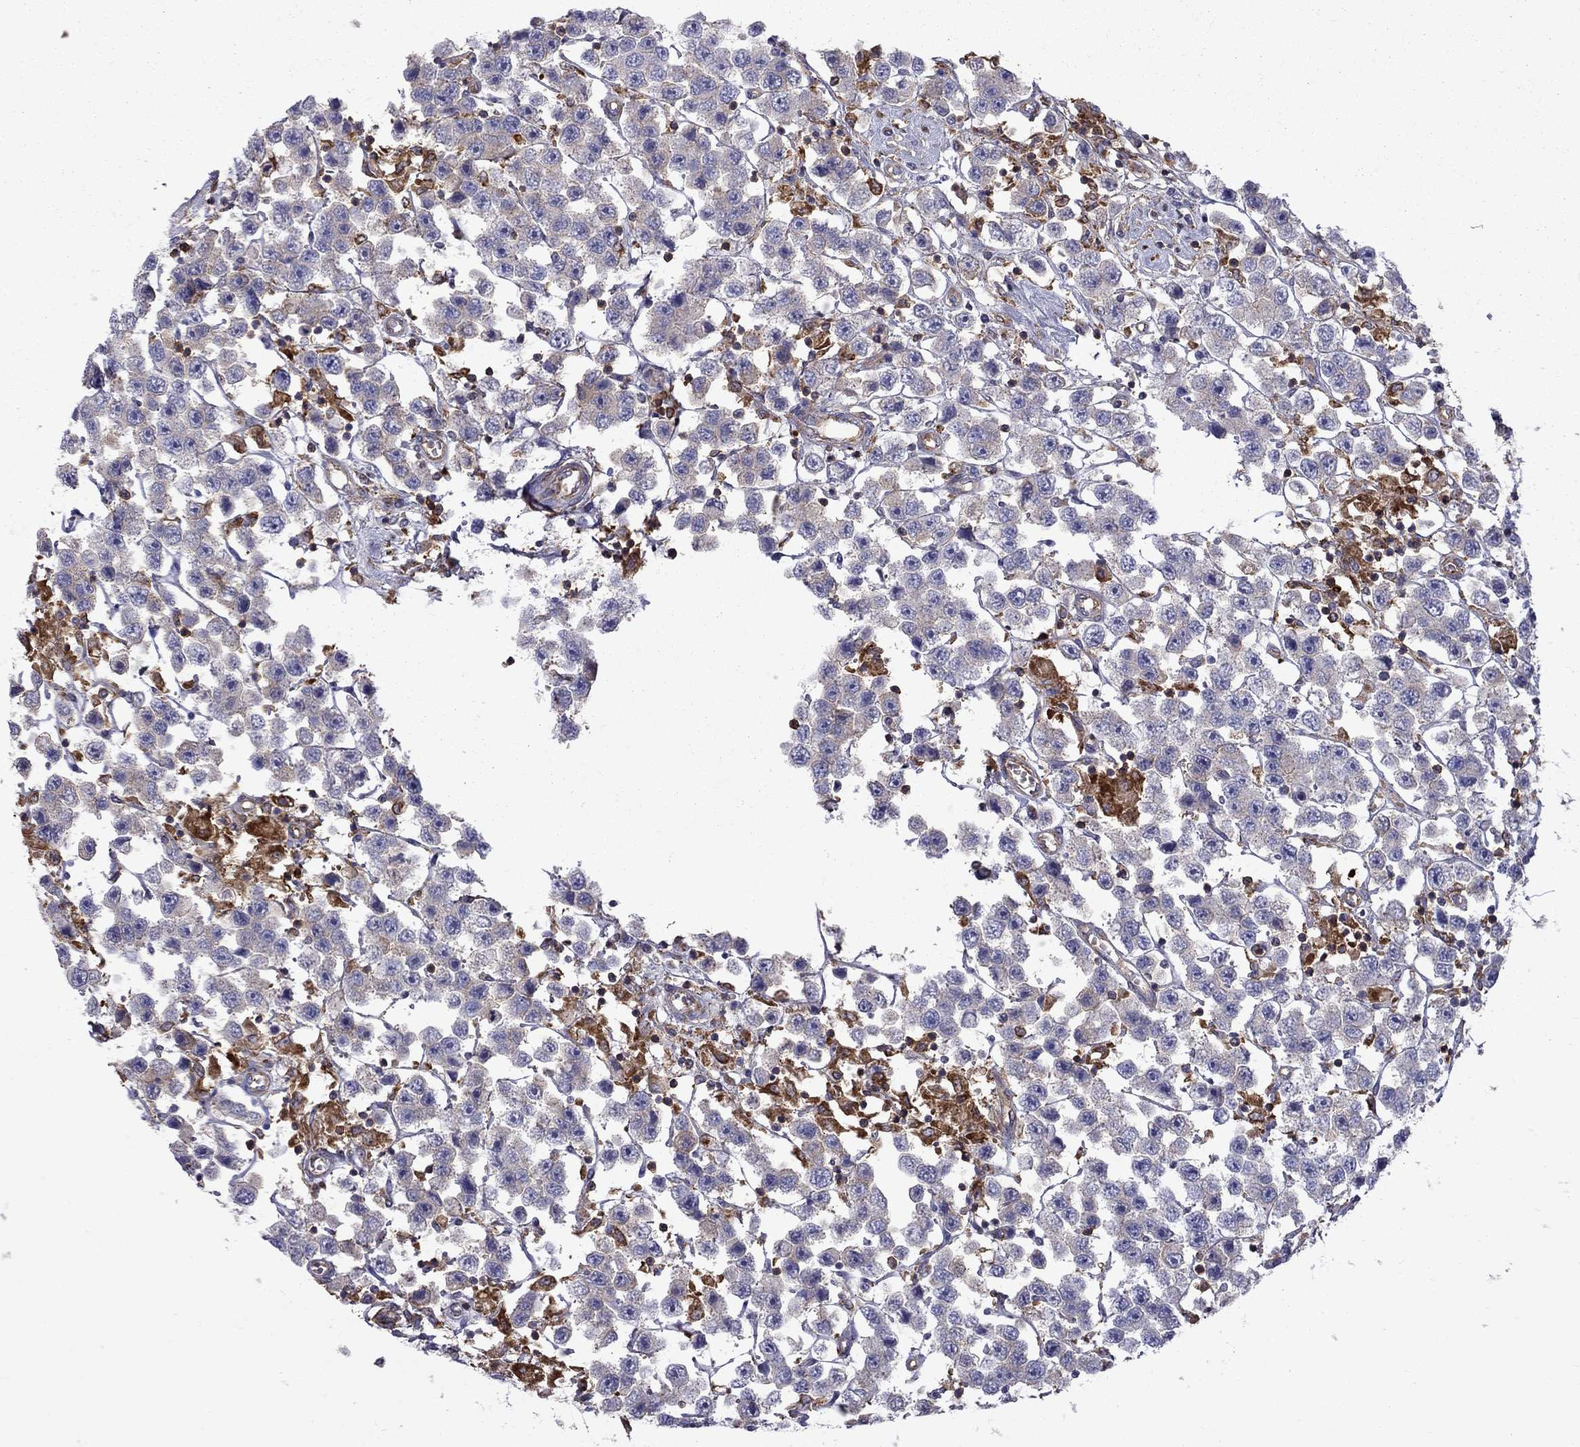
{"staining": {"intensity": "negative", "quantity": "none", "location": "none"}, "tissue": "testis cancer", "cell_type": "Tumor cells", "image_type": "cancer", "snomed": [{"axis": "morphology", "description": "Seminoma, NOS"}, {"axis": "topography", "description": "Testis"}], "caption": "This image is of testis cancer (seminoma) stained with immunohistochemistry (IHC) to label a protein in brown with the nuclei are counter-stained blue. There is no positivity in tumor cells. (Brightfield microscopy of DAB (3,3'-diaminobenzidine) IHC at high magnification).", "gene": "EIF4E3", "patient": {"sex": "male", "age": 45}}